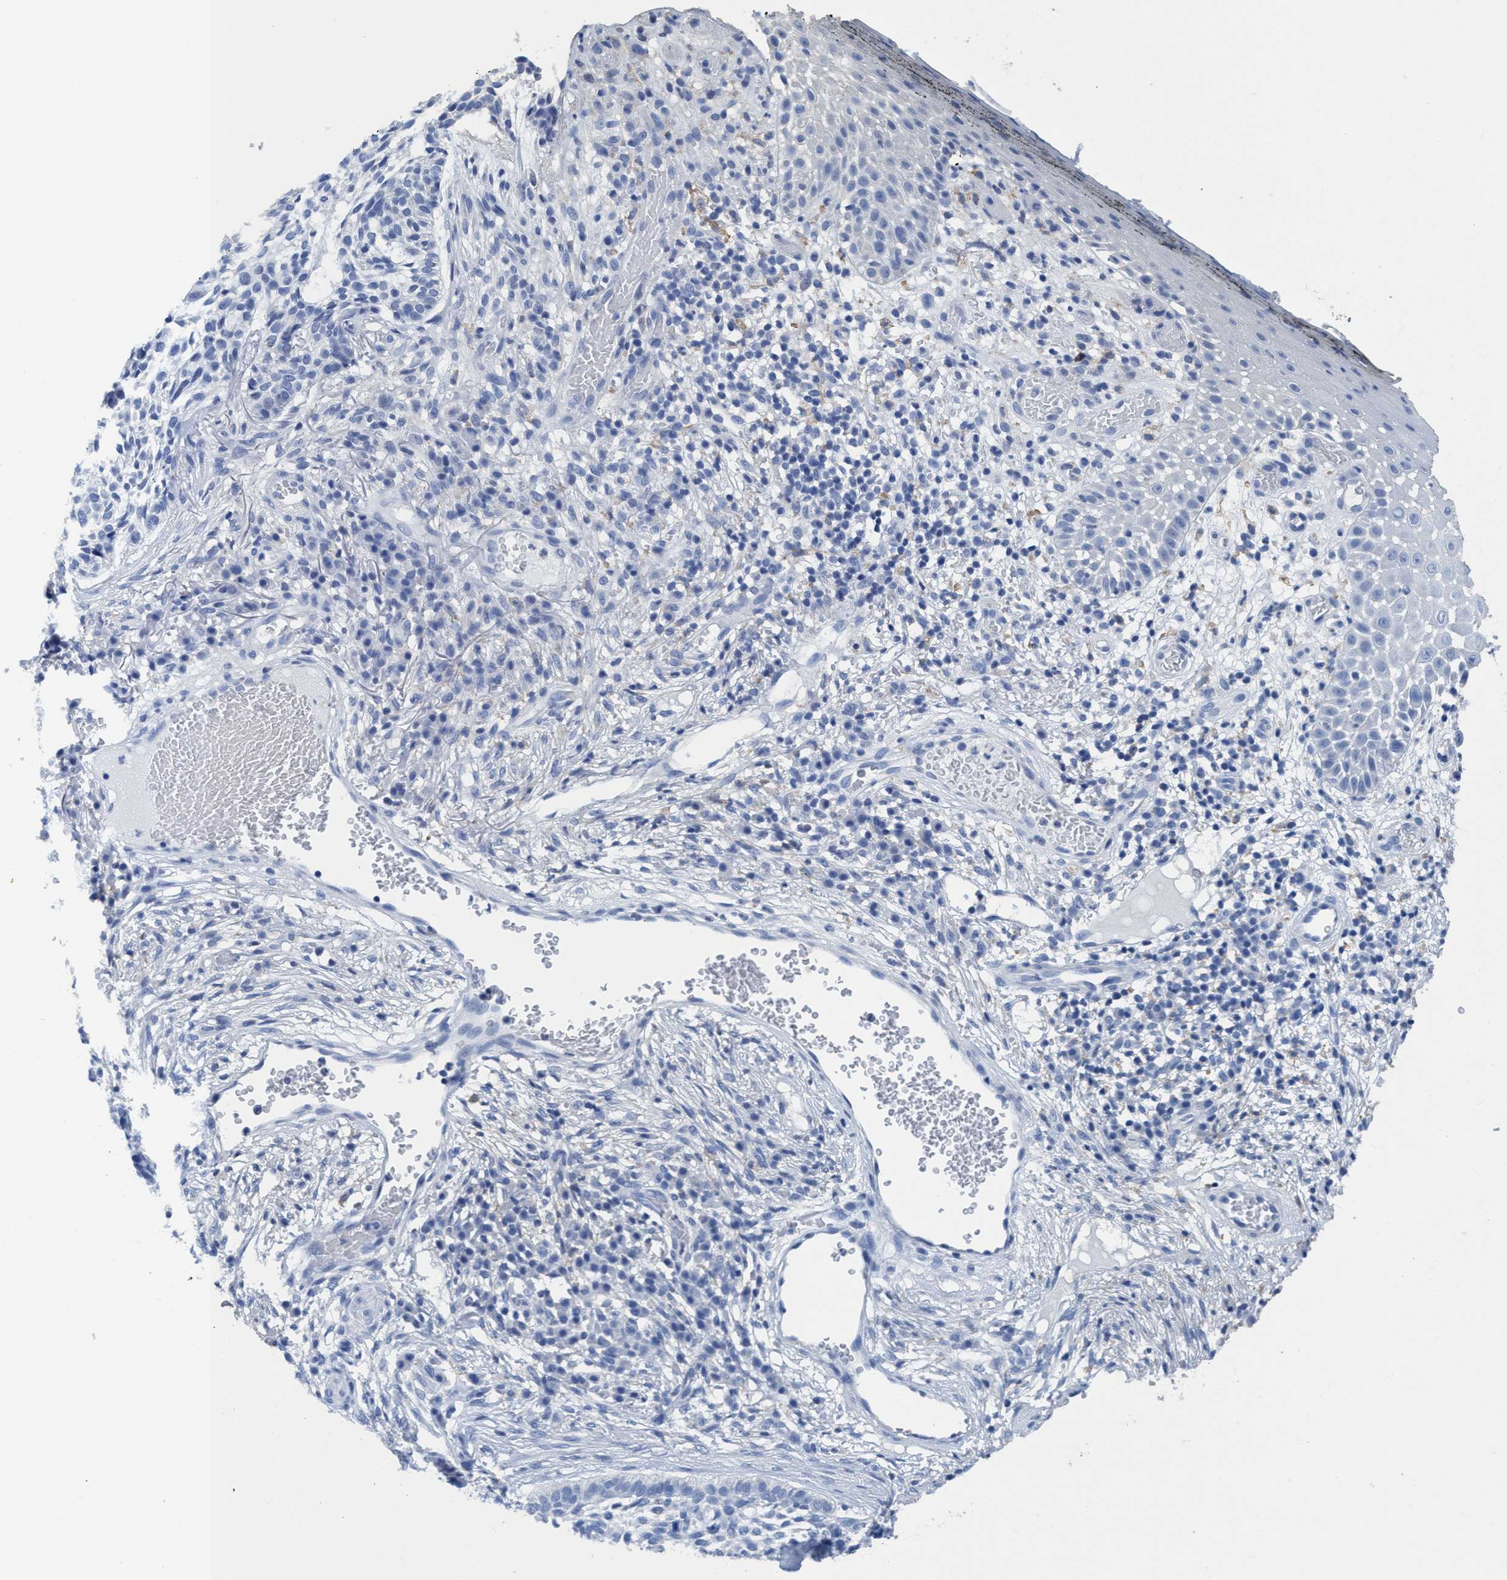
{"staining": {"intensity": "negative", "quantity": "none", "location": "none"}, "tissue": "skin cancer", "cell_type": "Tumor cells", "image_type": "cancer", "snomed": [{"axis": "morphology", "description": "Basal cell carcinoma"}, {"axis": "topography", "description": "Skin"}], "caption": "Skin cancer (basal cell carcinoma) was stained to show a protein in brown. There is no significant staining in tumor cells.", "gene": "DNAI1", "patient": {"sex": "female", "age": 64}}